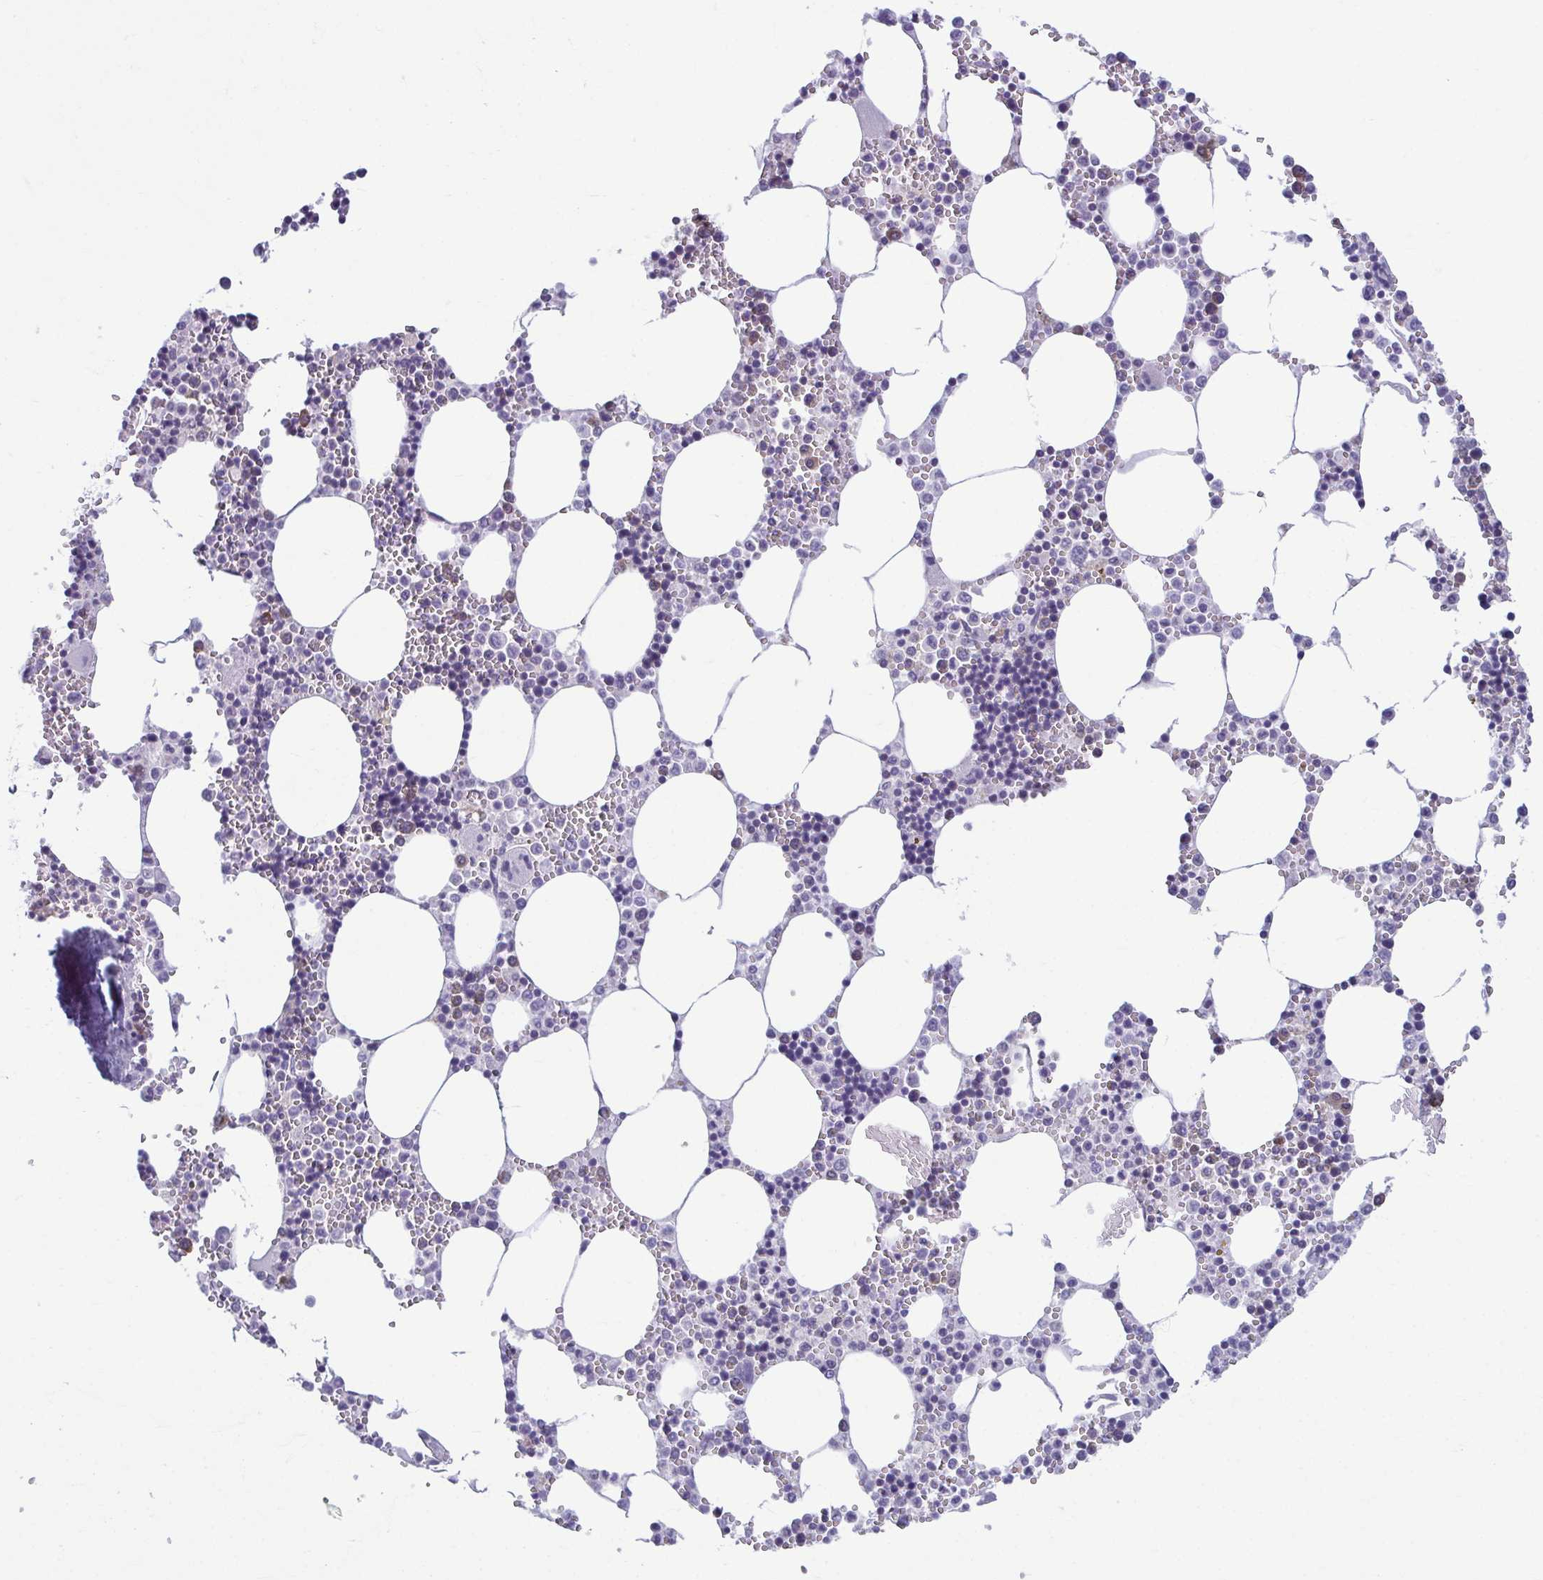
{"staining": {"intensity": "weak", "quantity": "<25%", "location": "cytoplasmic/membranous"}, "tissue": "bone marrow", "cell_type": "Hematopoietic cells", "image_type": "normal", "snomed": [{"axis": "morphology", "description": "Normal tissue, NOS"}, {"axis": "topography", "description": "Bone marrow"}], "caption": "This is a image of immunohistochemistry (IHC) staining of unremarkable bone marrow, which shows no staining in hematopoietic cells.", "gene": "TMEM108", "patient": {"sex": "male", "age": 54}}